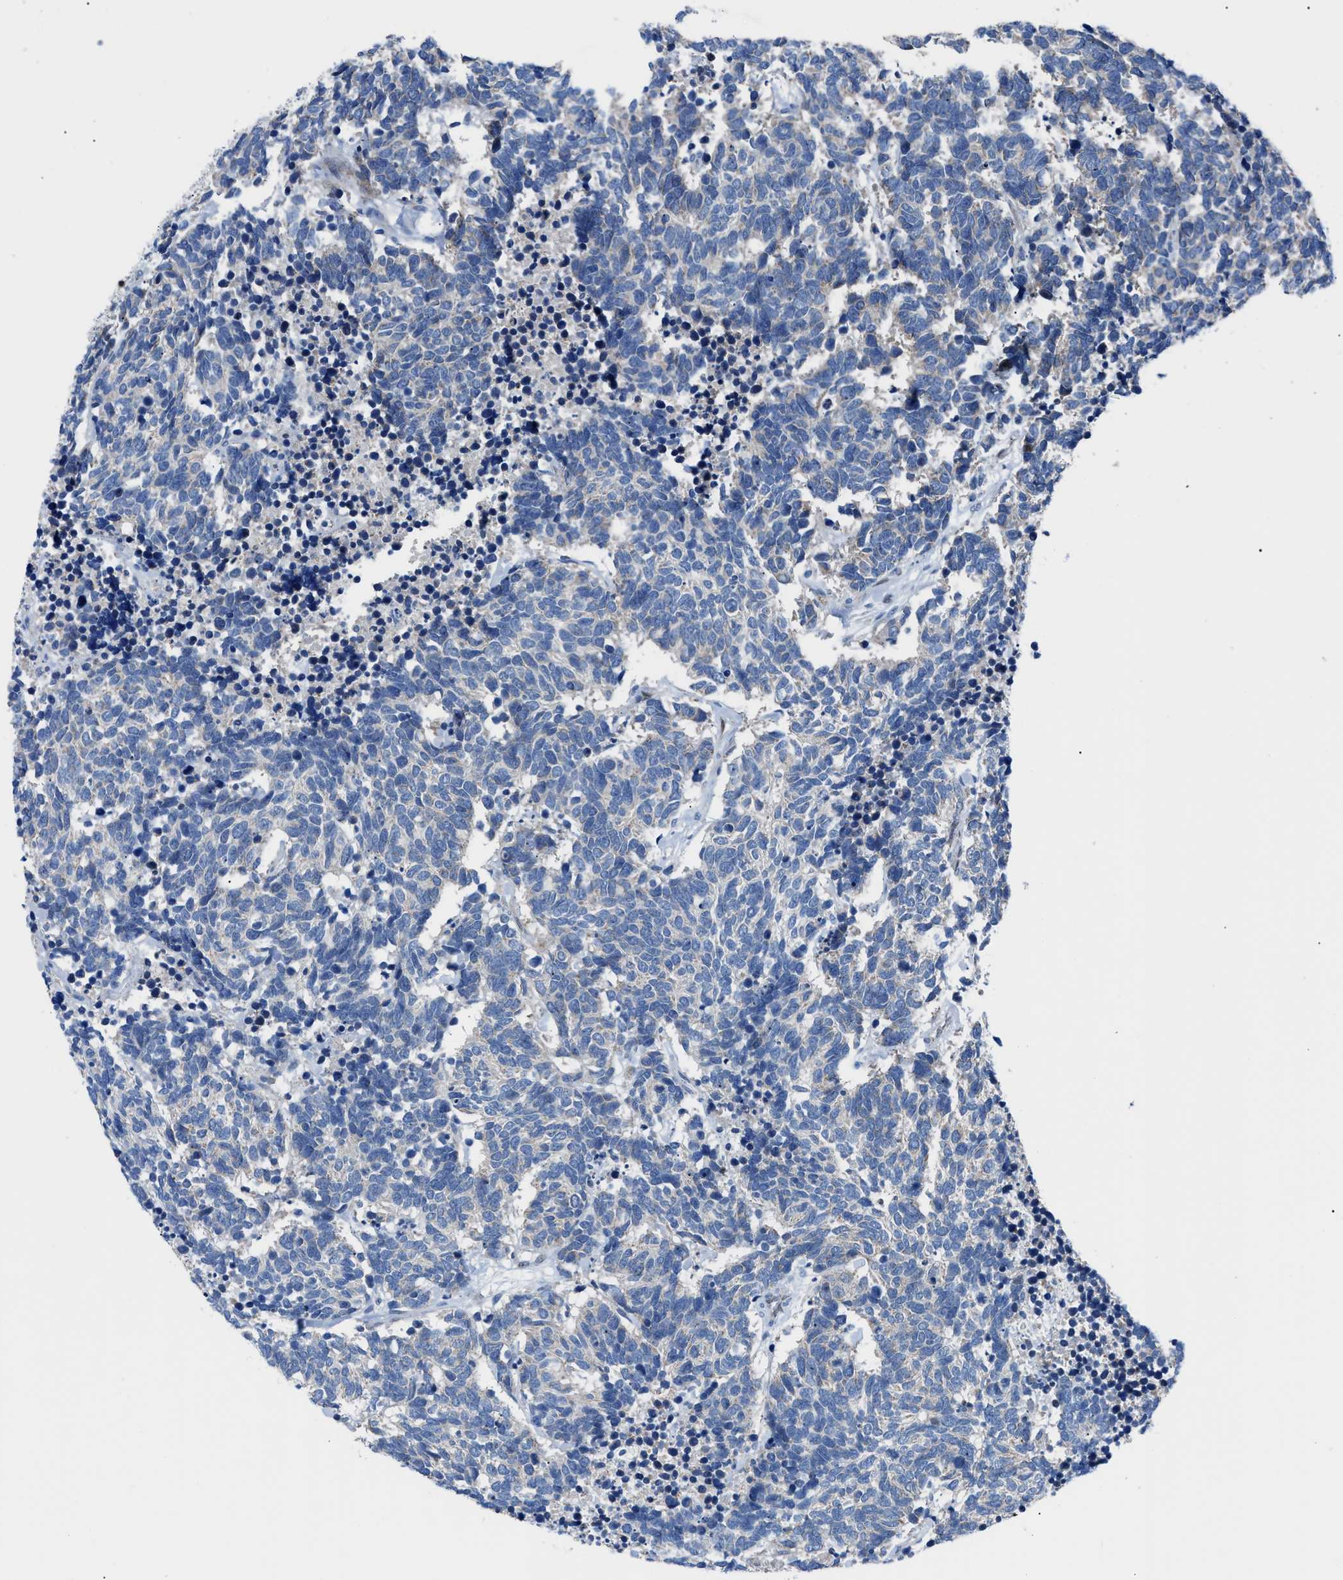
{"staining": {"intensity": "negative", "quantity": "none", "location": "none"}, "tissue": "carcinoid", "cell_type": "Tumor cells", "image_type": "cancer", "snomed": [{"axis": "morphology", "description": "Carcinoma, NOS"}, {"axis": "morphology", "description": "Carcinoid, malignant, NOS"}, {"axis": "topography", "description": "Urinary bladder"}], "caption": "A high-resolution photomicrograph shows immunohistochemistry staining of carcinoid (malignant), which shows no significant expression in tumor cells.", "gene": "LMO2", "patient": {"sex": "male", "age": 57}}